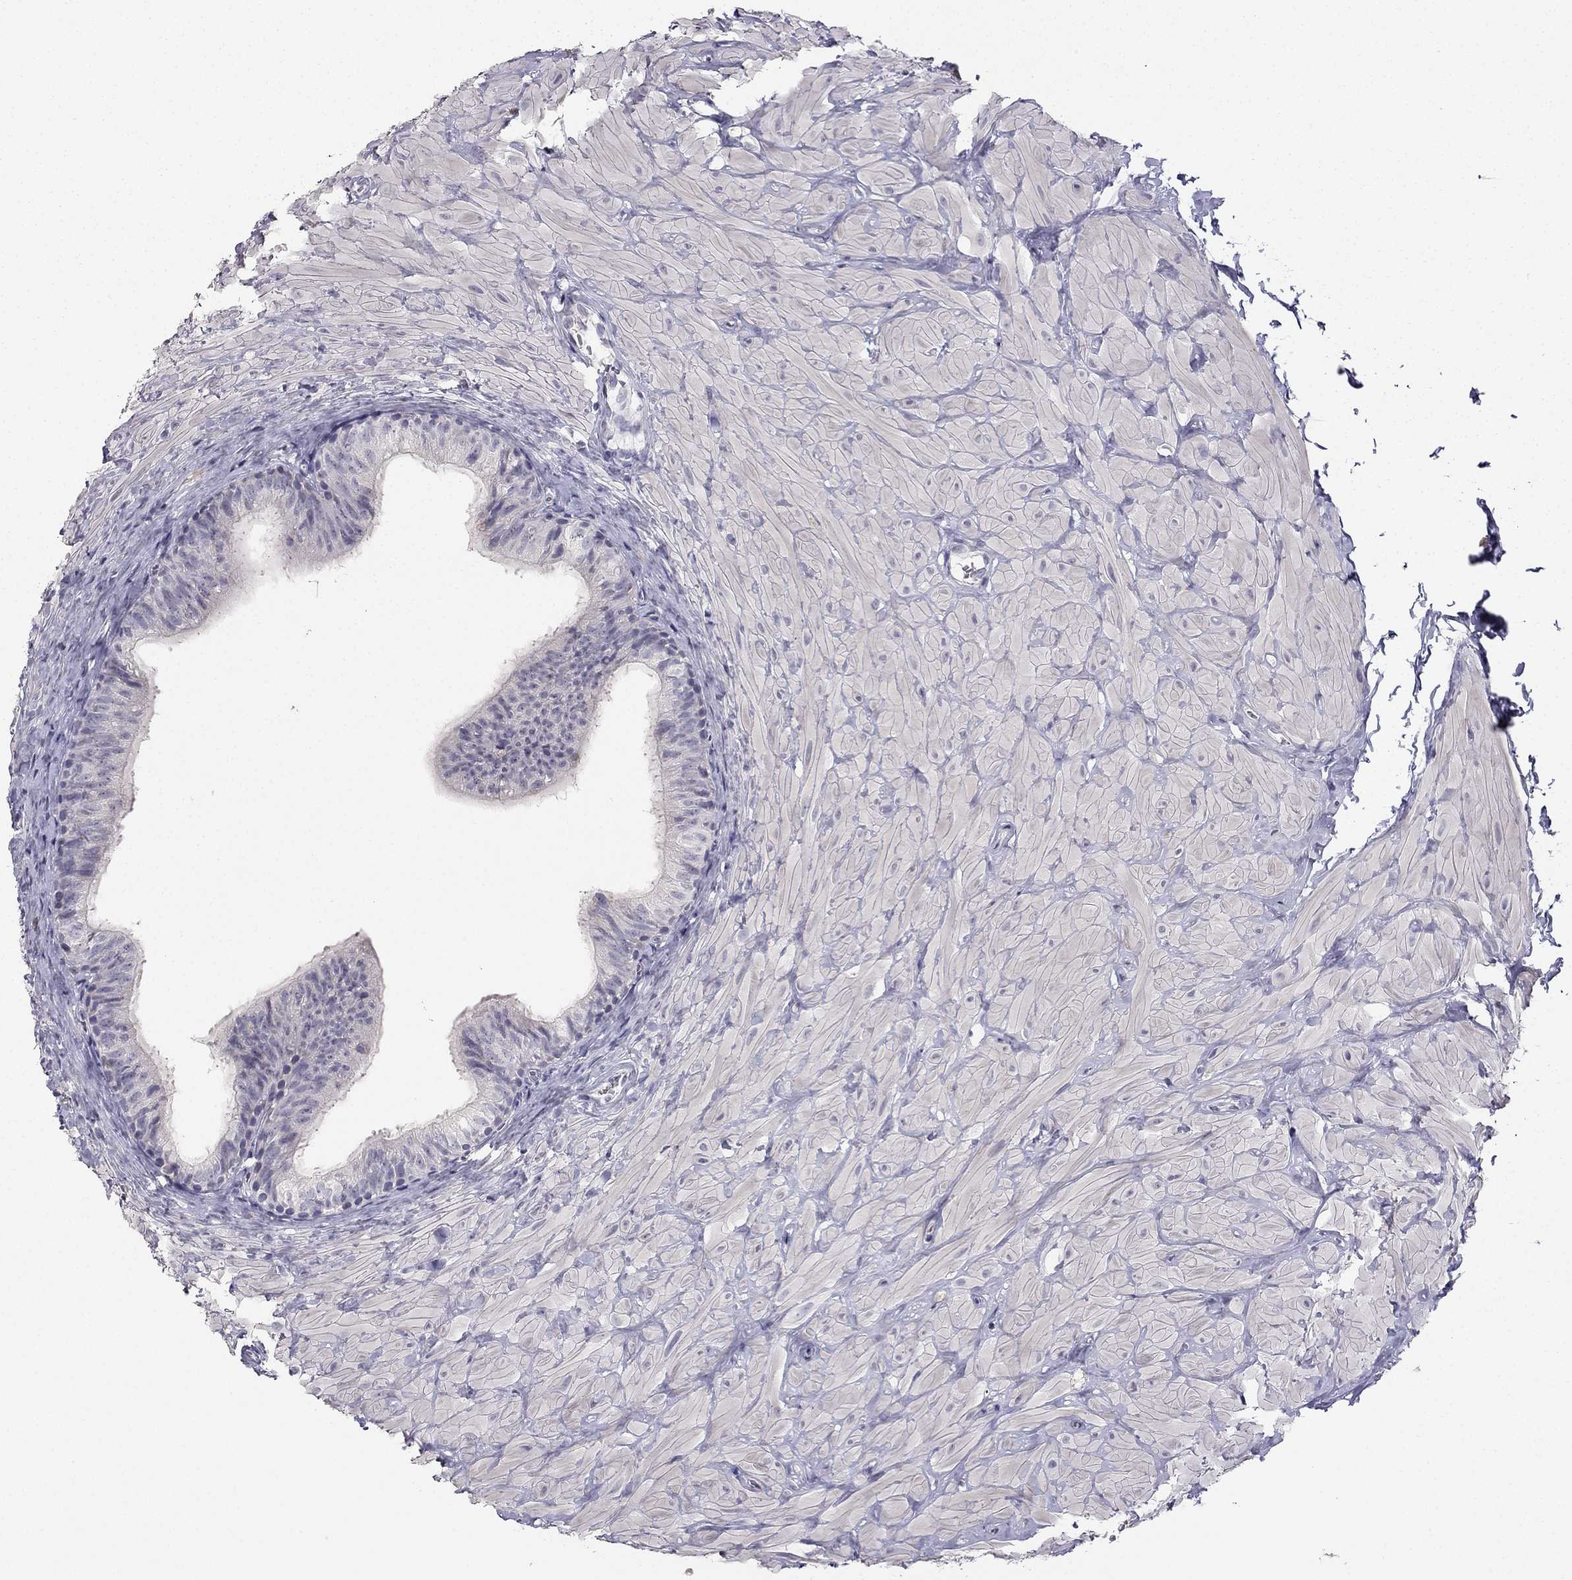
{"staining": {"intensity": "negative", "quantity": "none", "location": "none"}, "tissue": "epididymis", "cell_type": "Glandular cells", "image_type": "normal", "snomed": [{"axis": "morphology", "description": "Normal tissue, NOS"}, {"axis": "topography", "description": "Epididymis"}, {"axis": "topography", "description": "Vas deferens"}], "caption": "A high-resolution micrograph shows immunohistochemistry (IHC) staining of benign epididymis, which exhibits no significant staining in glandular cells.", "gene": "CALB2", "patient": {"sex": "male", "age": 23}}